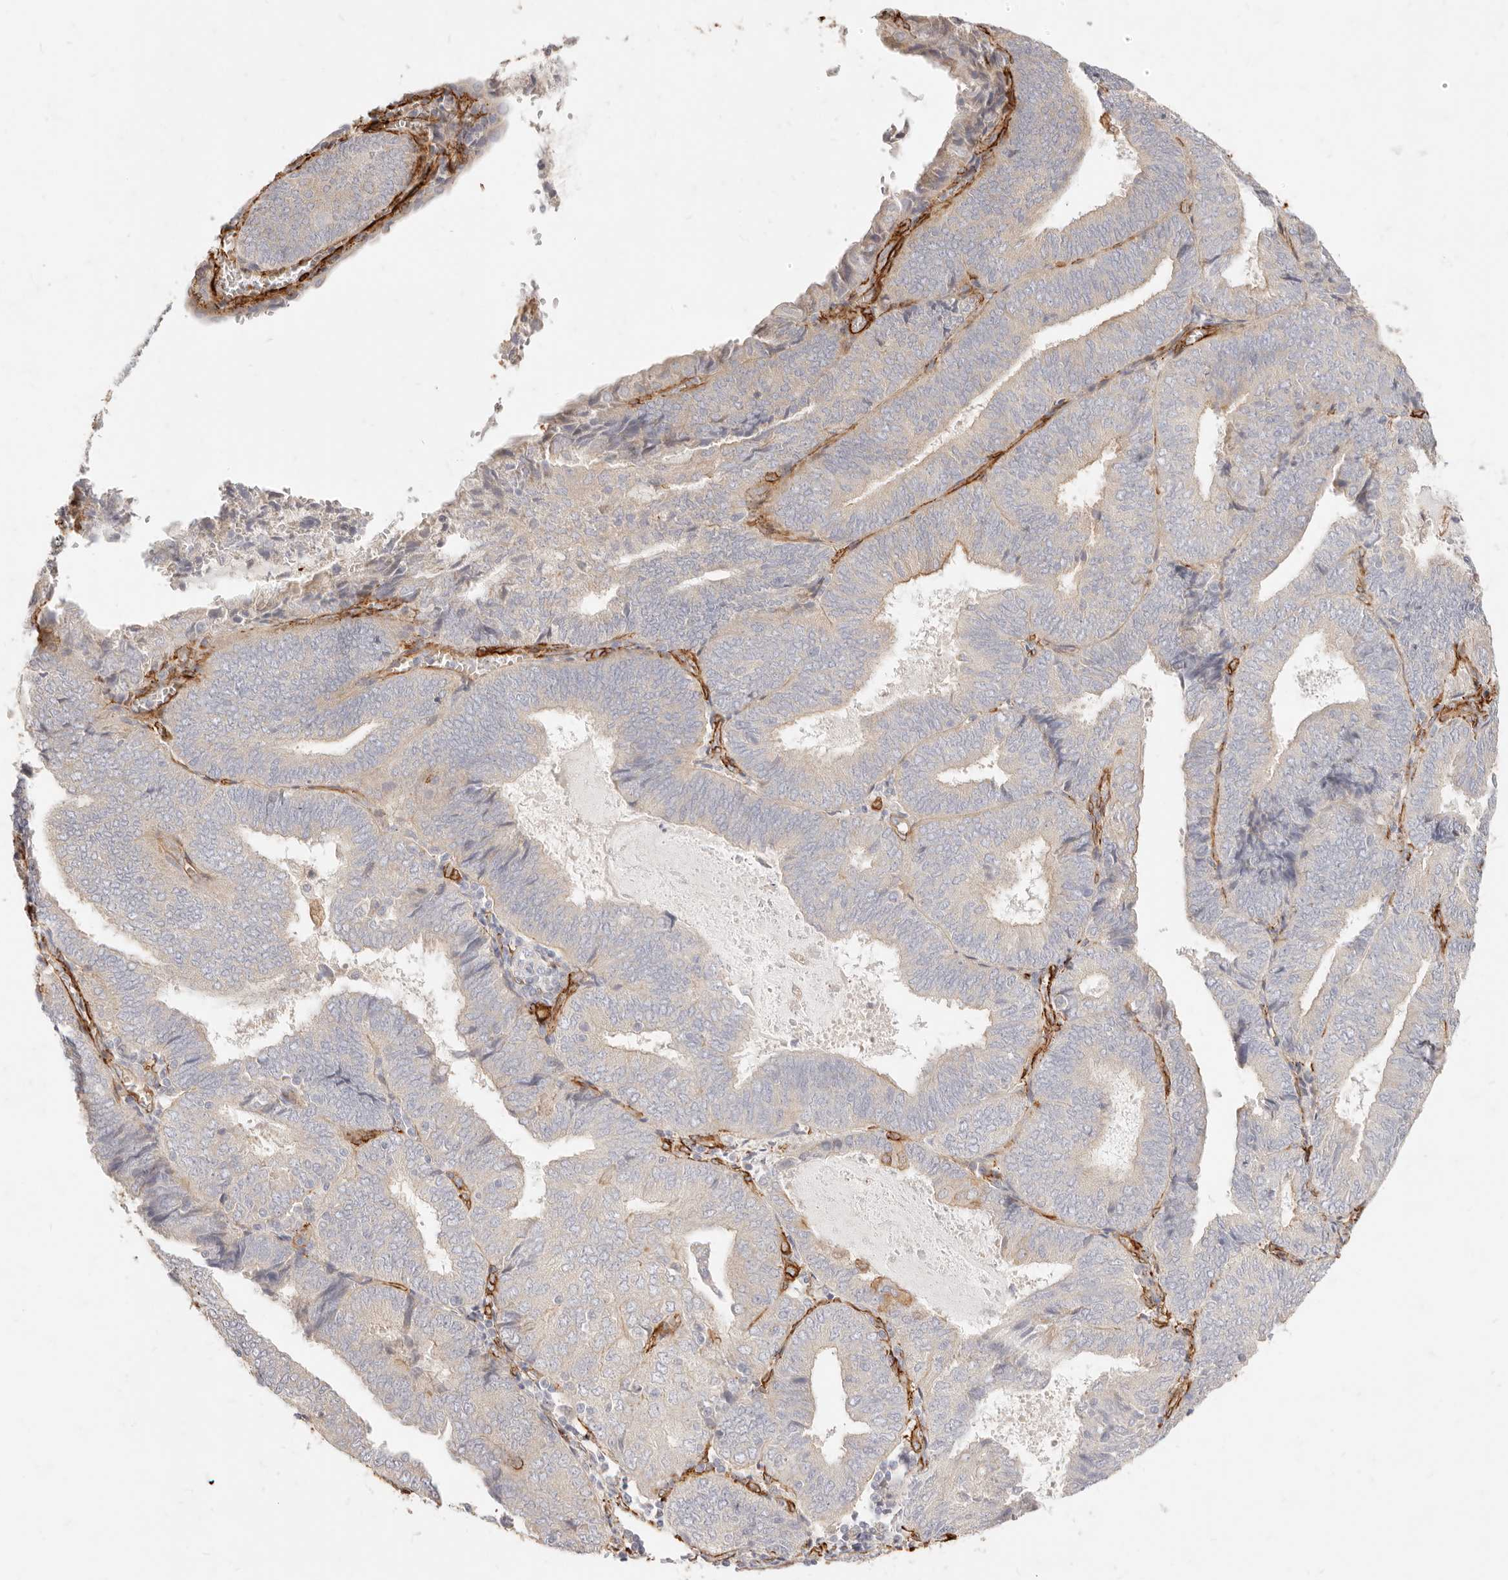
{"staining": {"intensity": "negative", "quantity": "none", "location": "none"}, "tissue": "endometrial cancer", "cell_type": "Tumor cells", "image_type": "cancer", "snomed": [{"axis": "morphology", "description": "Adenocarcinoma, NOS"}, {"axis": "topography", "description": "Endometrium"}], "caption": "An IHC micrograph of endometrial adenocarcinoma is shown. There is no staining in tumor cells of endometrial adenocarcinoma.", "gene": "TMTC2", "patient": {"sex": "female", "age": 81}}